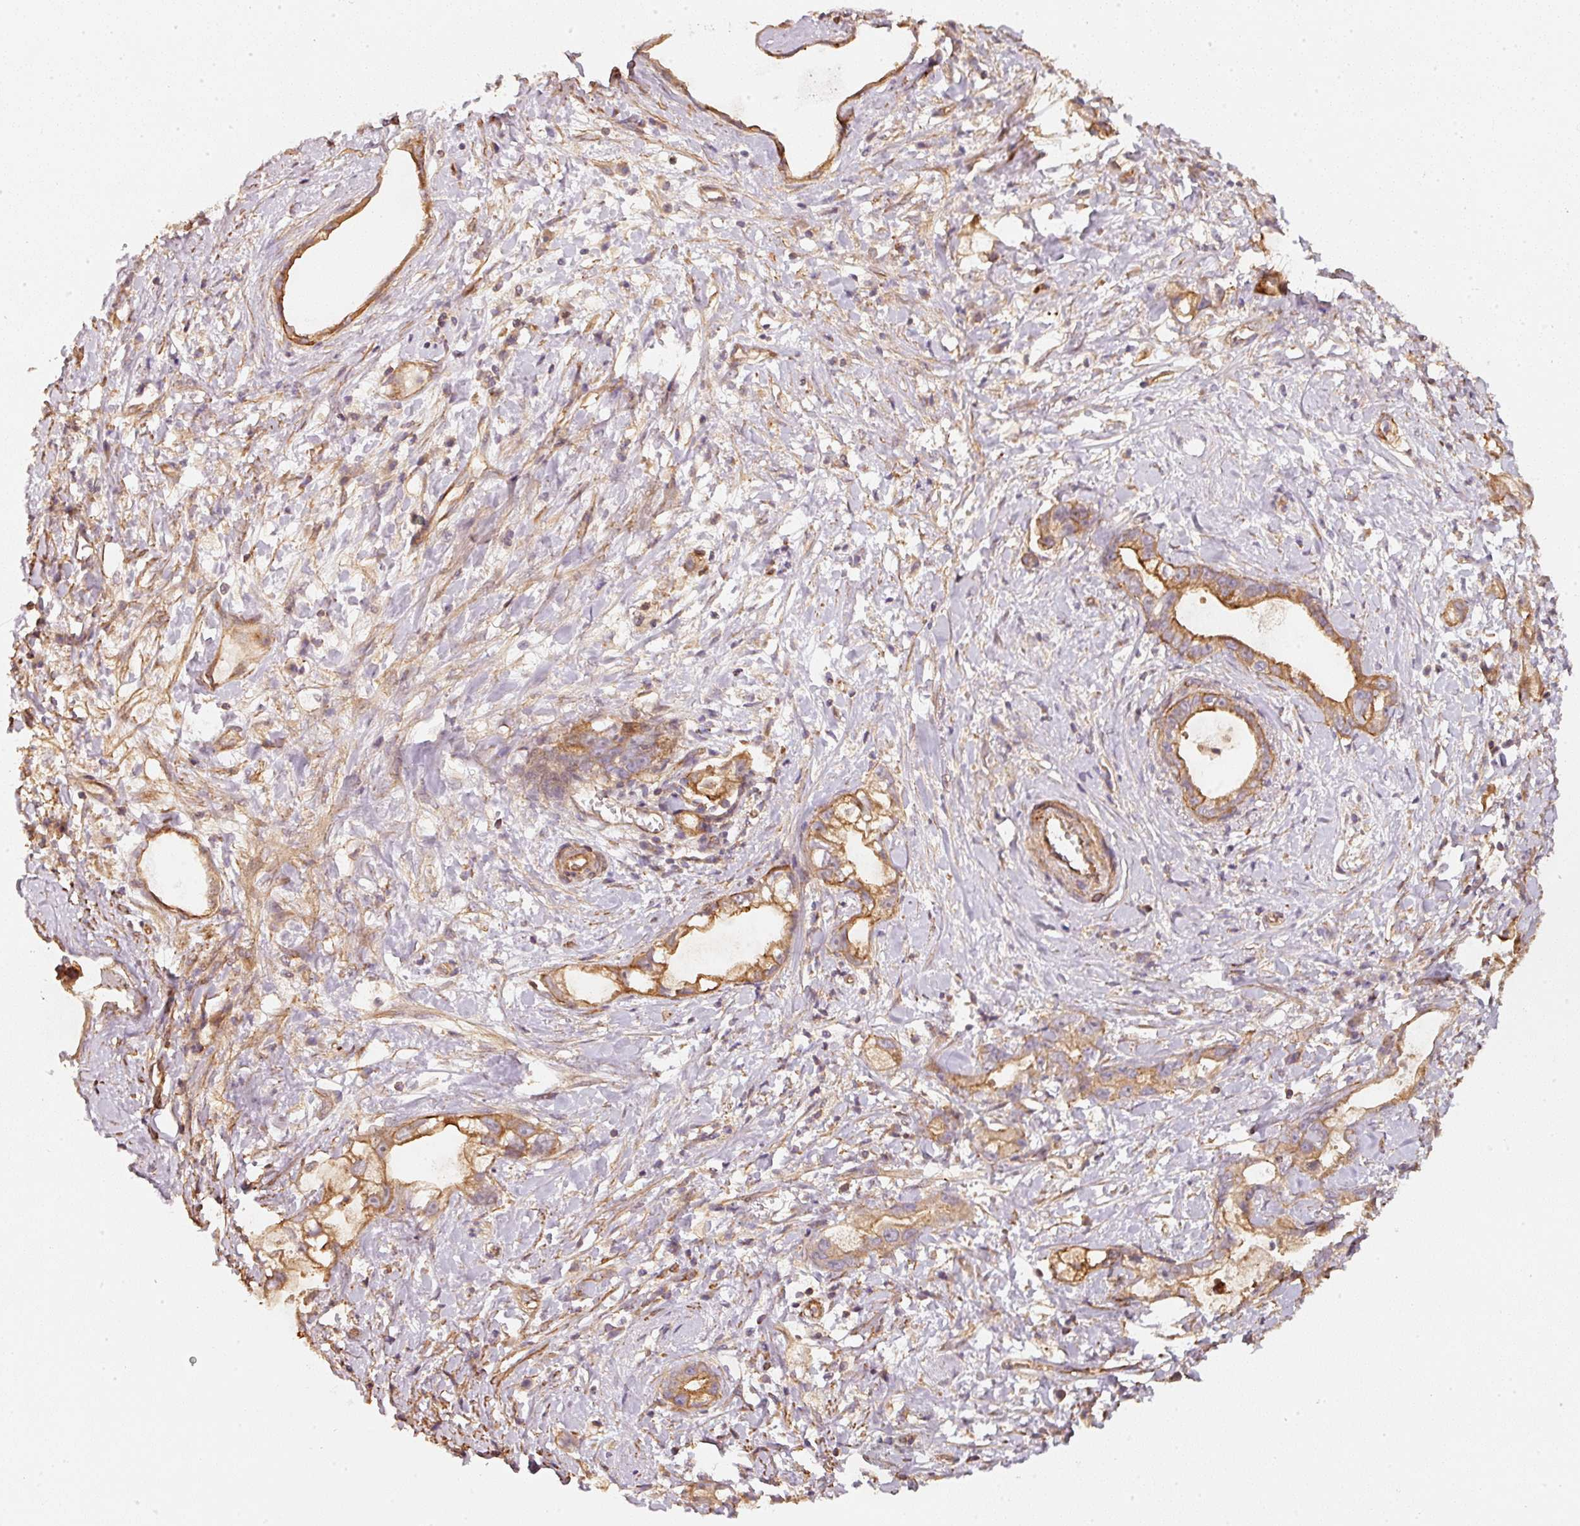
{"staining": {"intensity": "moderate", "quantity": ">75%", "location": "cytoplasmic/membranous"}, "tissue": "stomach cancer", "cell_type": "Tumor cells", "image_type": "cancer", "snomed": [{"axis": "morphology", "description": "Adenocarcinoma, NOS"}, {"axis": "topography", "description": "Stomach"}], "caption": "Tumor cells demonstrate medium levels of moderate cytoplasmic/membranous staining in about >75% of cells in human adenocarcinoma (stomach). Using DAB (brown) and hematoxylin (blue) stains, captured at high magnification using brightfield microscopy.", "gene": "CEP95", "patient": {"sex": "male", "age": 55}}